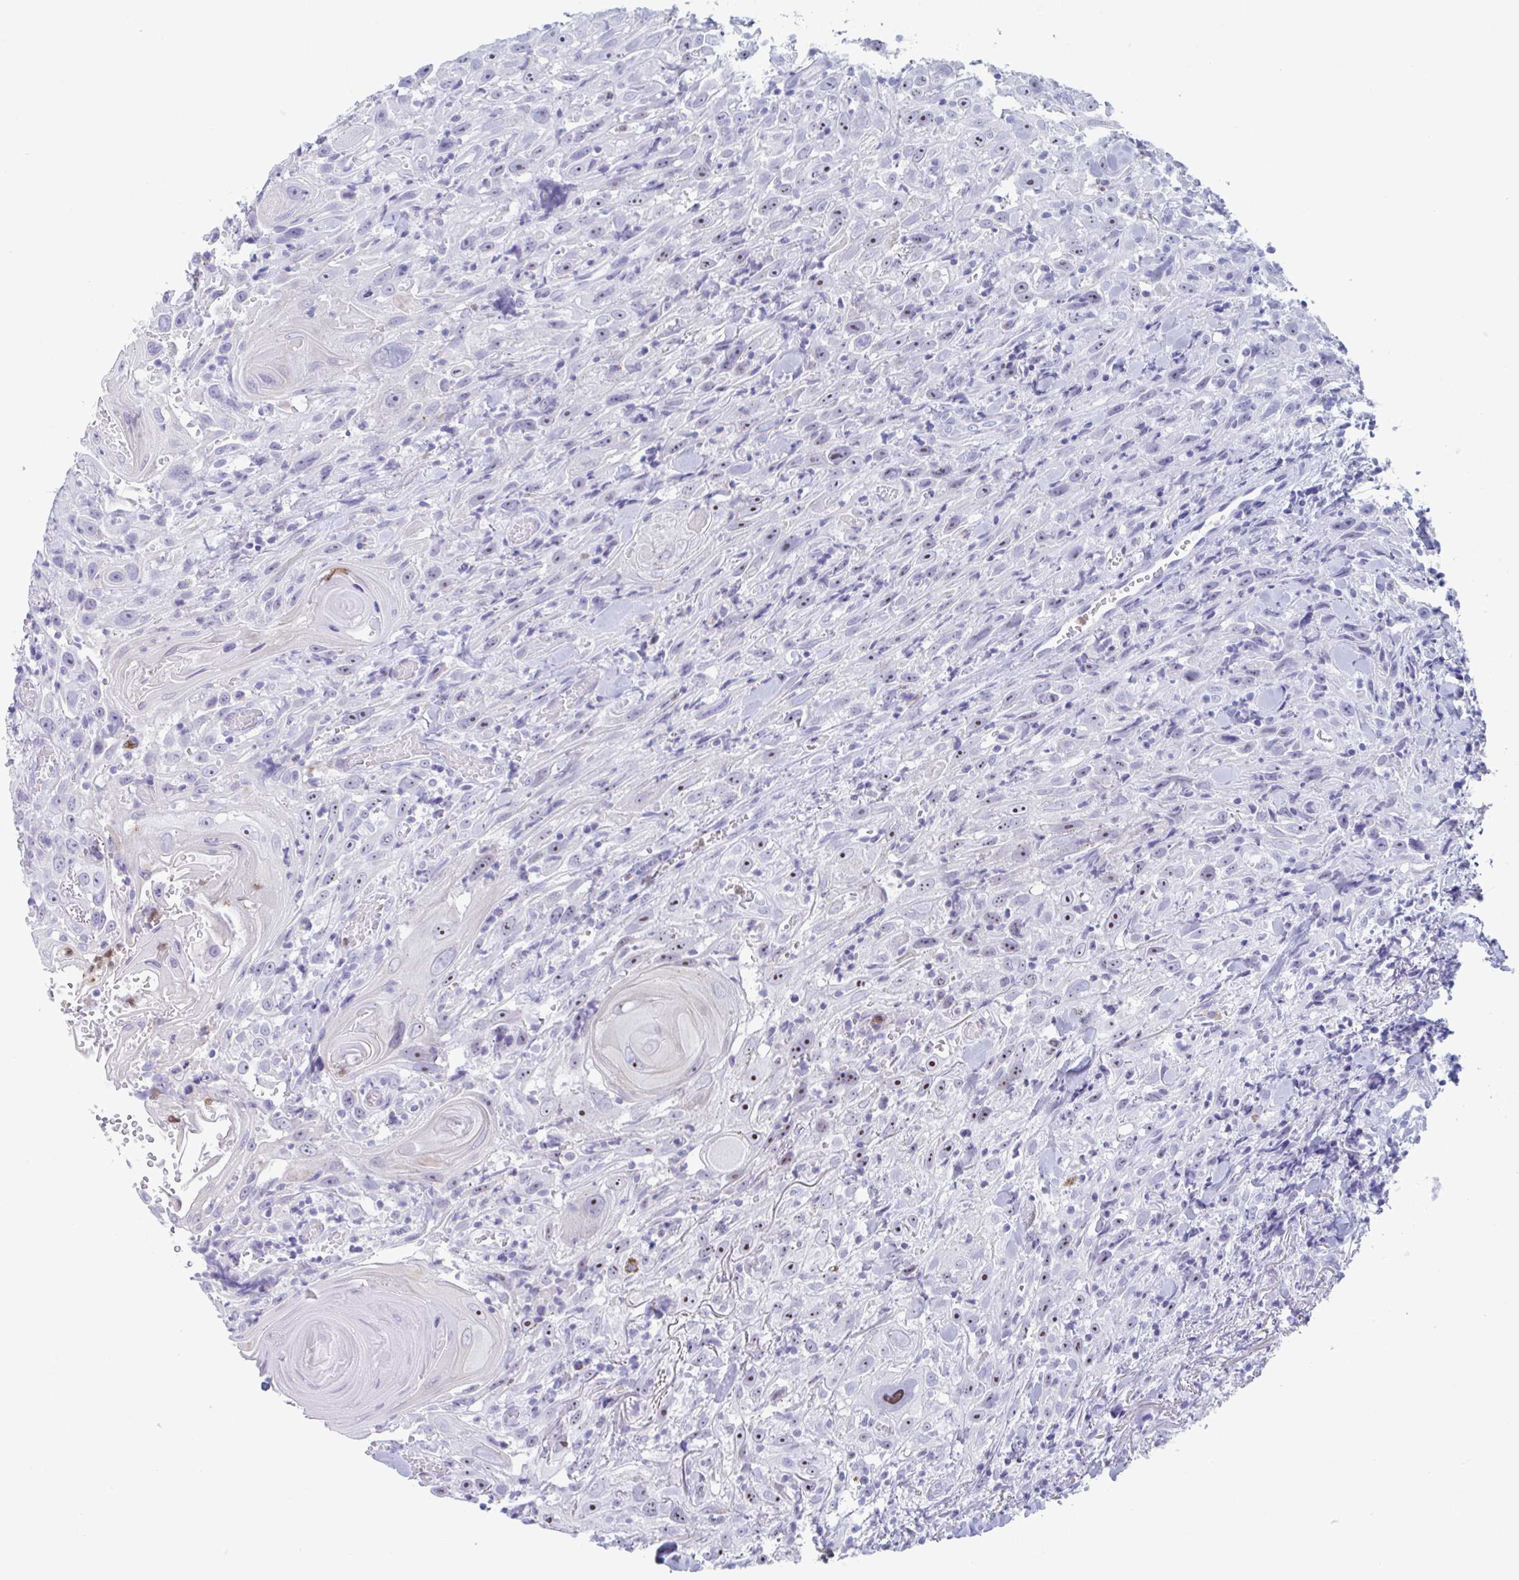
{"staining": {"intensity": "moderate", "quantity": "25%-75%", "location": "nuclear"}, "tissue": "head and neck cancer", "cell_type": "Tumor cells", "image_type": "cancer", "snomed": [{"axis": "morphology", "description": "Squamous cell carcinoma, NOS"}, {"axis": "topography", "description": "Head-Neck"}], "caption": "Human squamous cell carcinoma (head and neck) stained with a brown dye shows moderate nuclear positive positivity in approximately 25%-75% of tumor cells.", "gene": "CYP4F11", "patient": {"sex": "female", "age": 95}}